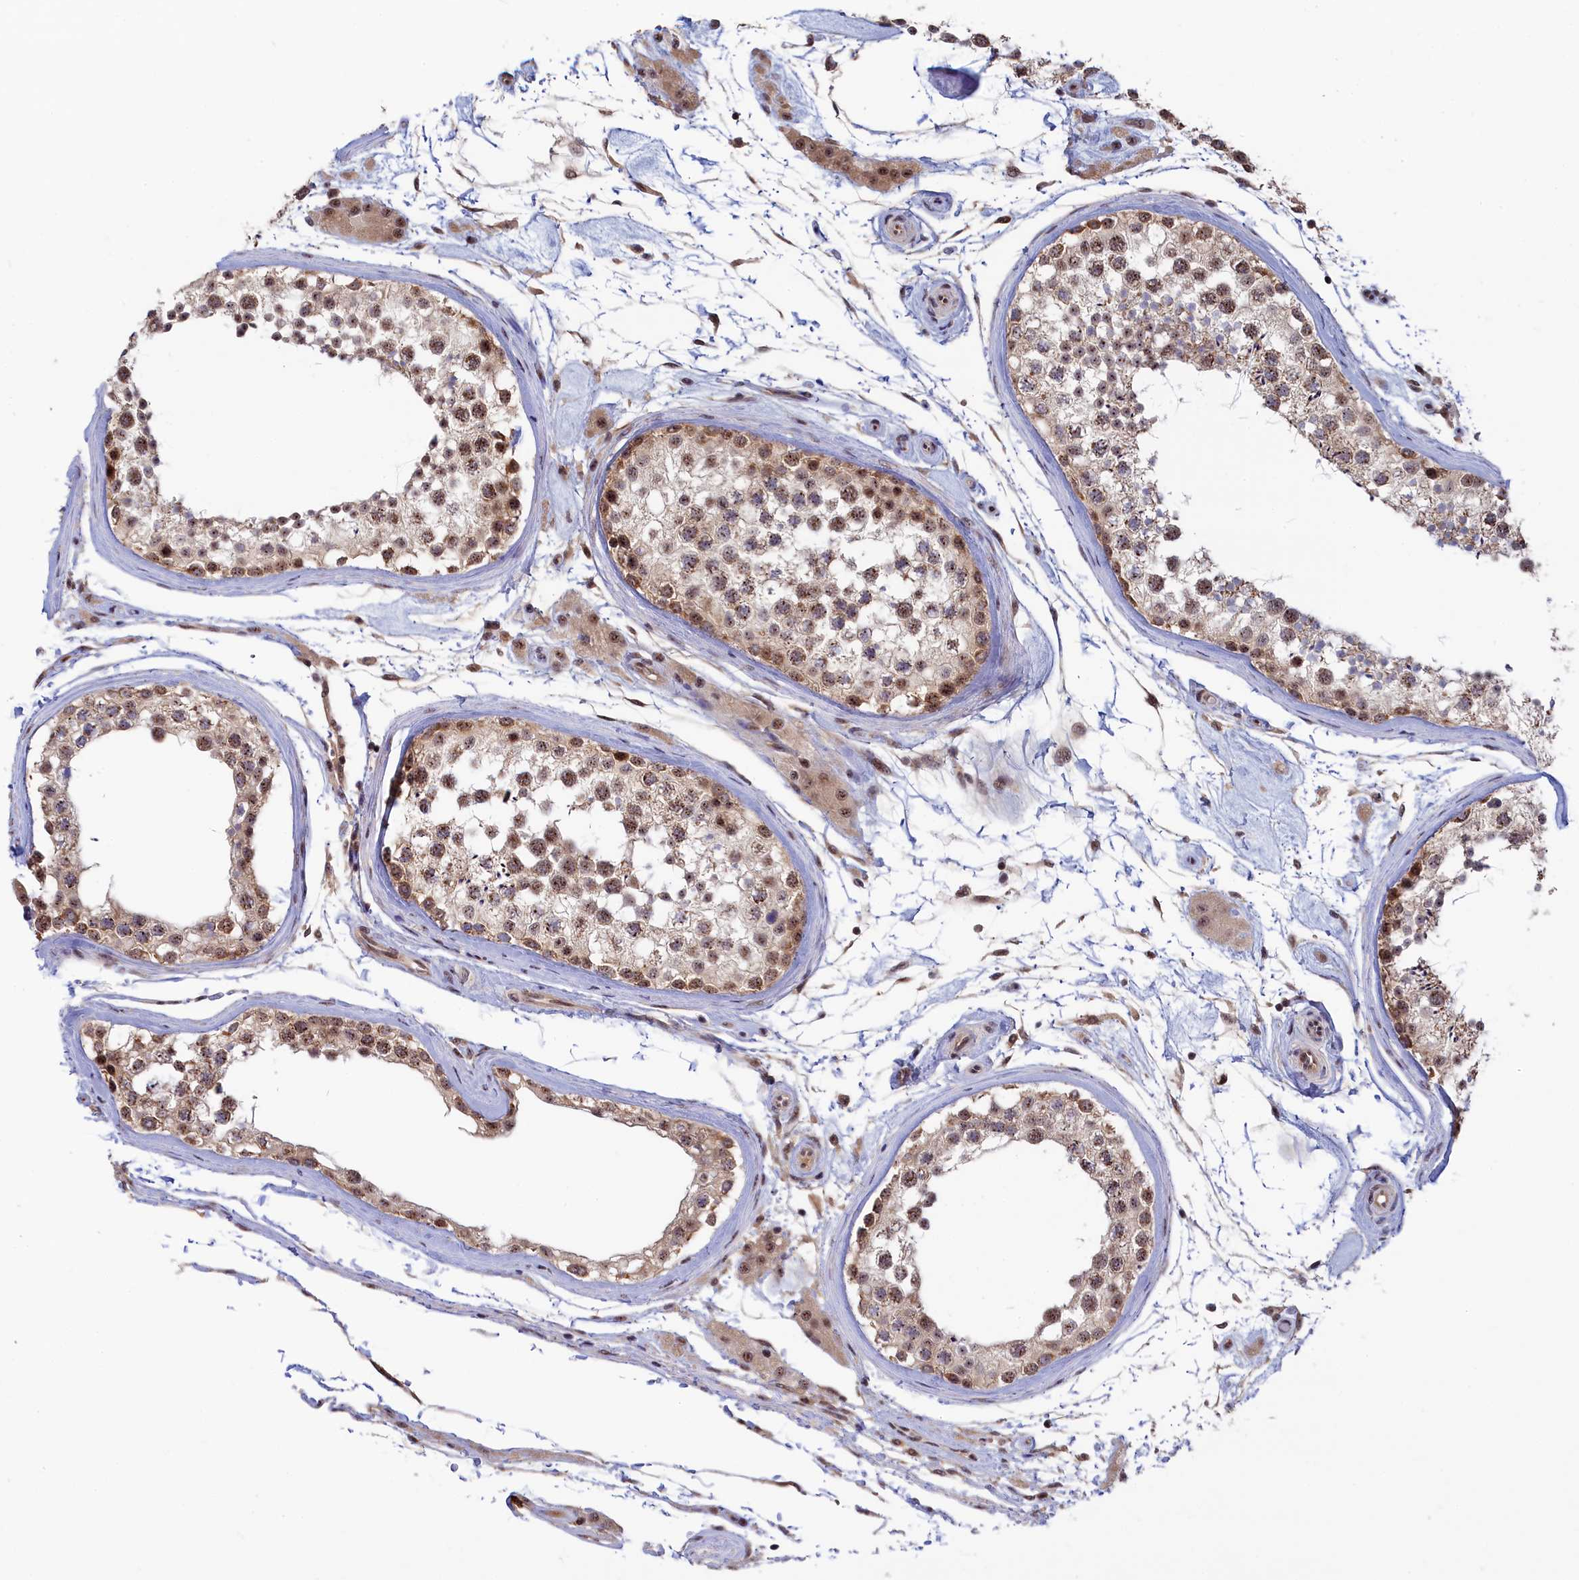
{"staining": {"intensity": "moderate", "quantity": ">75%", "location": "nuclear"}, "tissue": "testis", "cell_type": "Cells in seminiferous ducts", "image_type": "normal", "snomed": [{"axis": "morphology", "description": "Normal tissue, NOS"}, {"axis": "topography", "description": "Testis"}], "caption": "DAB immunohistochemical staining of normal testis displays moderate nuclear protein staining in approximately >75% of cells in seminiferous ducts. Ihc stains the protein of interest in brown and the nuclei are stained blue.", "gene": "TAB1", "patient": {"sex": "male", "age": 46}}